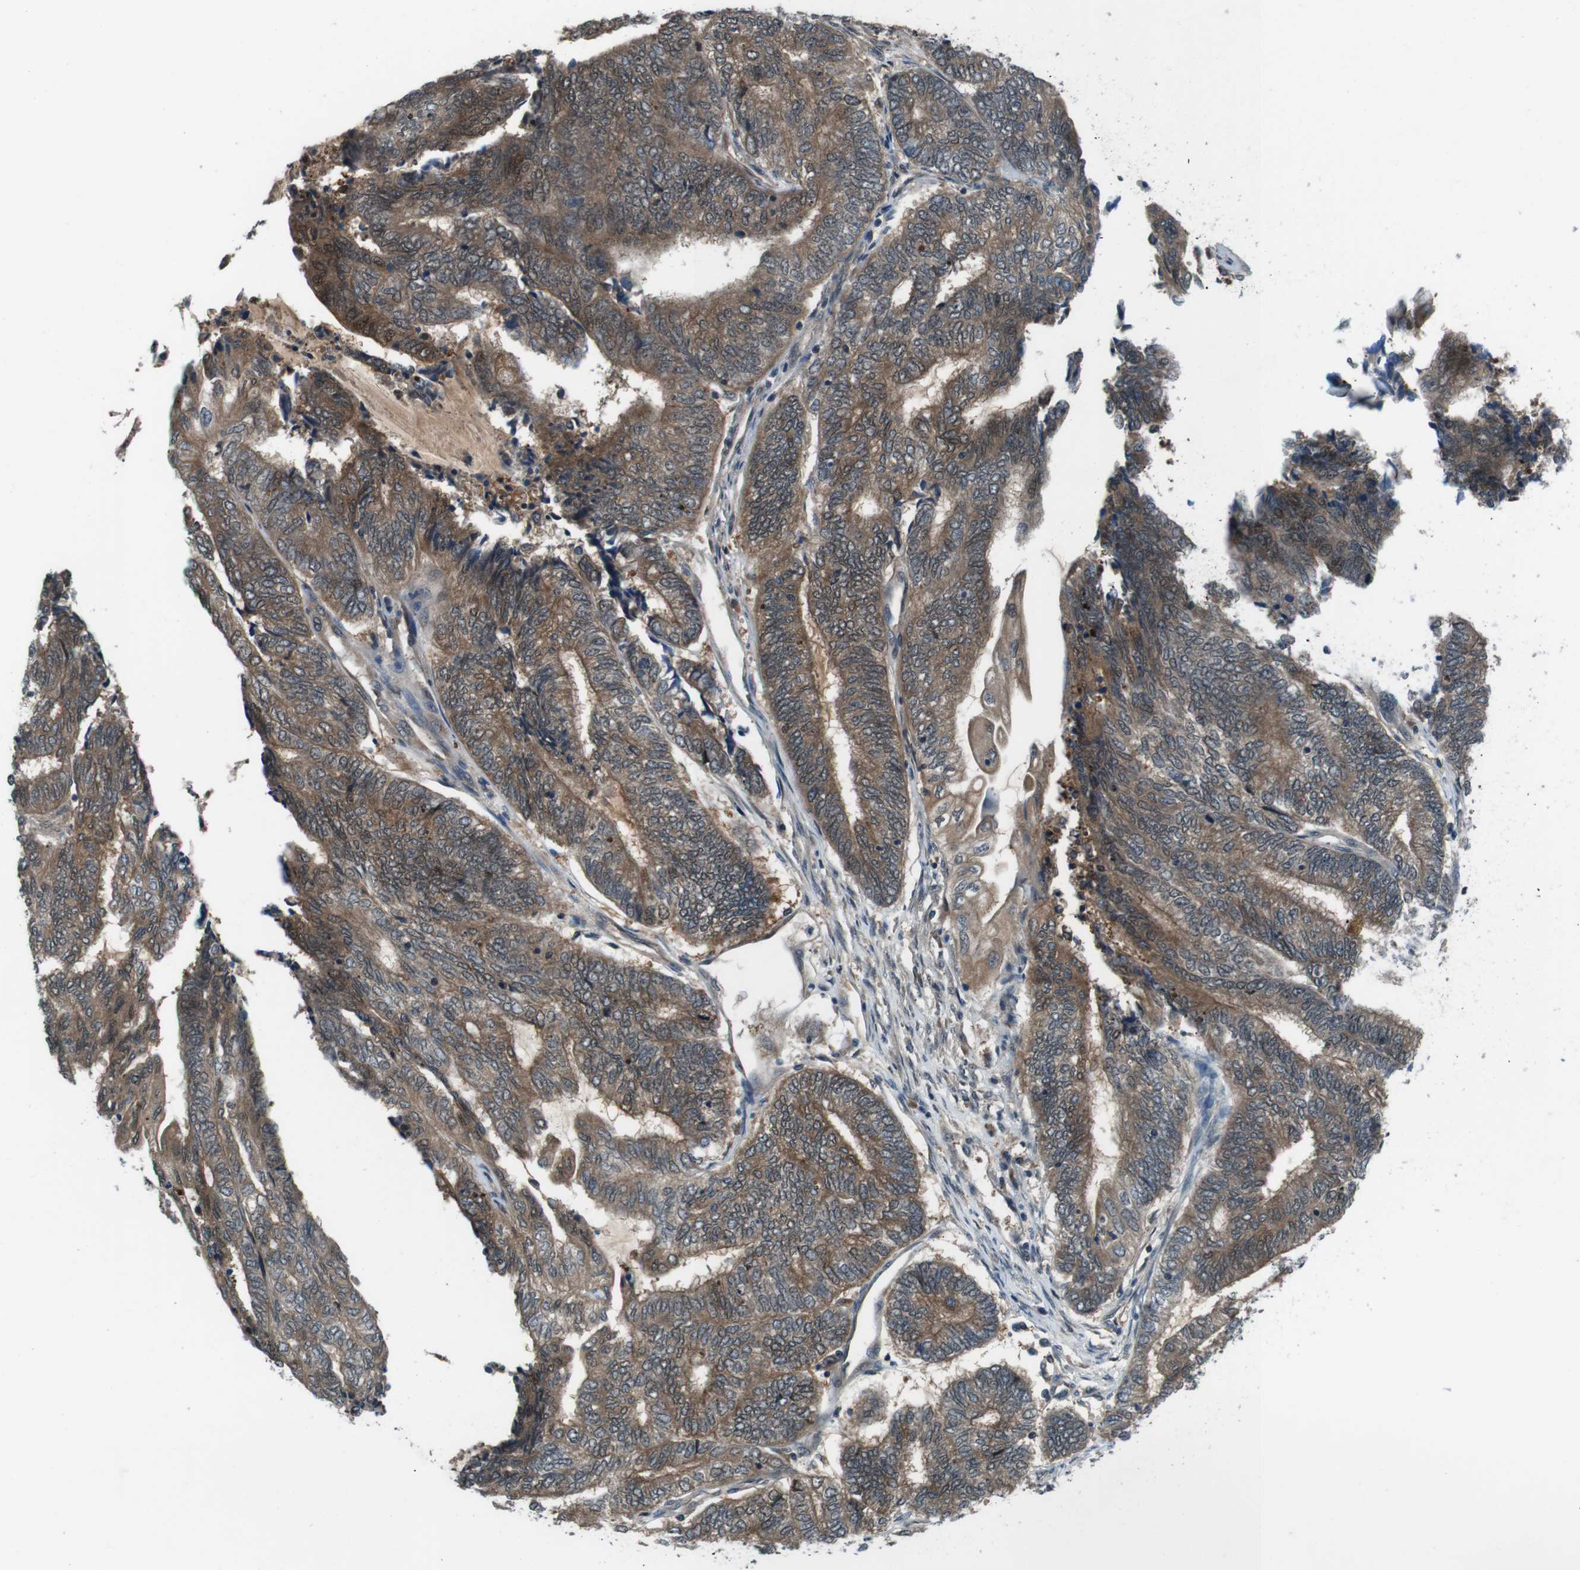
{"staining": {"intensity": "moderate", "quantity": ">75%", "location": "cytoplasmic/membranous"}, "tissue": "endometrial cancer", "cell_type": "Tumor cells", "image_type": "cancer", "snomed": [{"axis": "morphology", "description": "Adenocarcinoma, NOS"}, {"axis": "topography", "description": "Uterus"}, {"axis": "topography", "description": "Endometrium"}], "caption": "Endometrial adenocarcinoma was stained to show a protein in brown. There is medium levels of moderate cytoplasmic/membranous expression in approximately >75% of tumor cells.", "gene": "LRP5", "patient": {"sex": "female", "age": 70}}